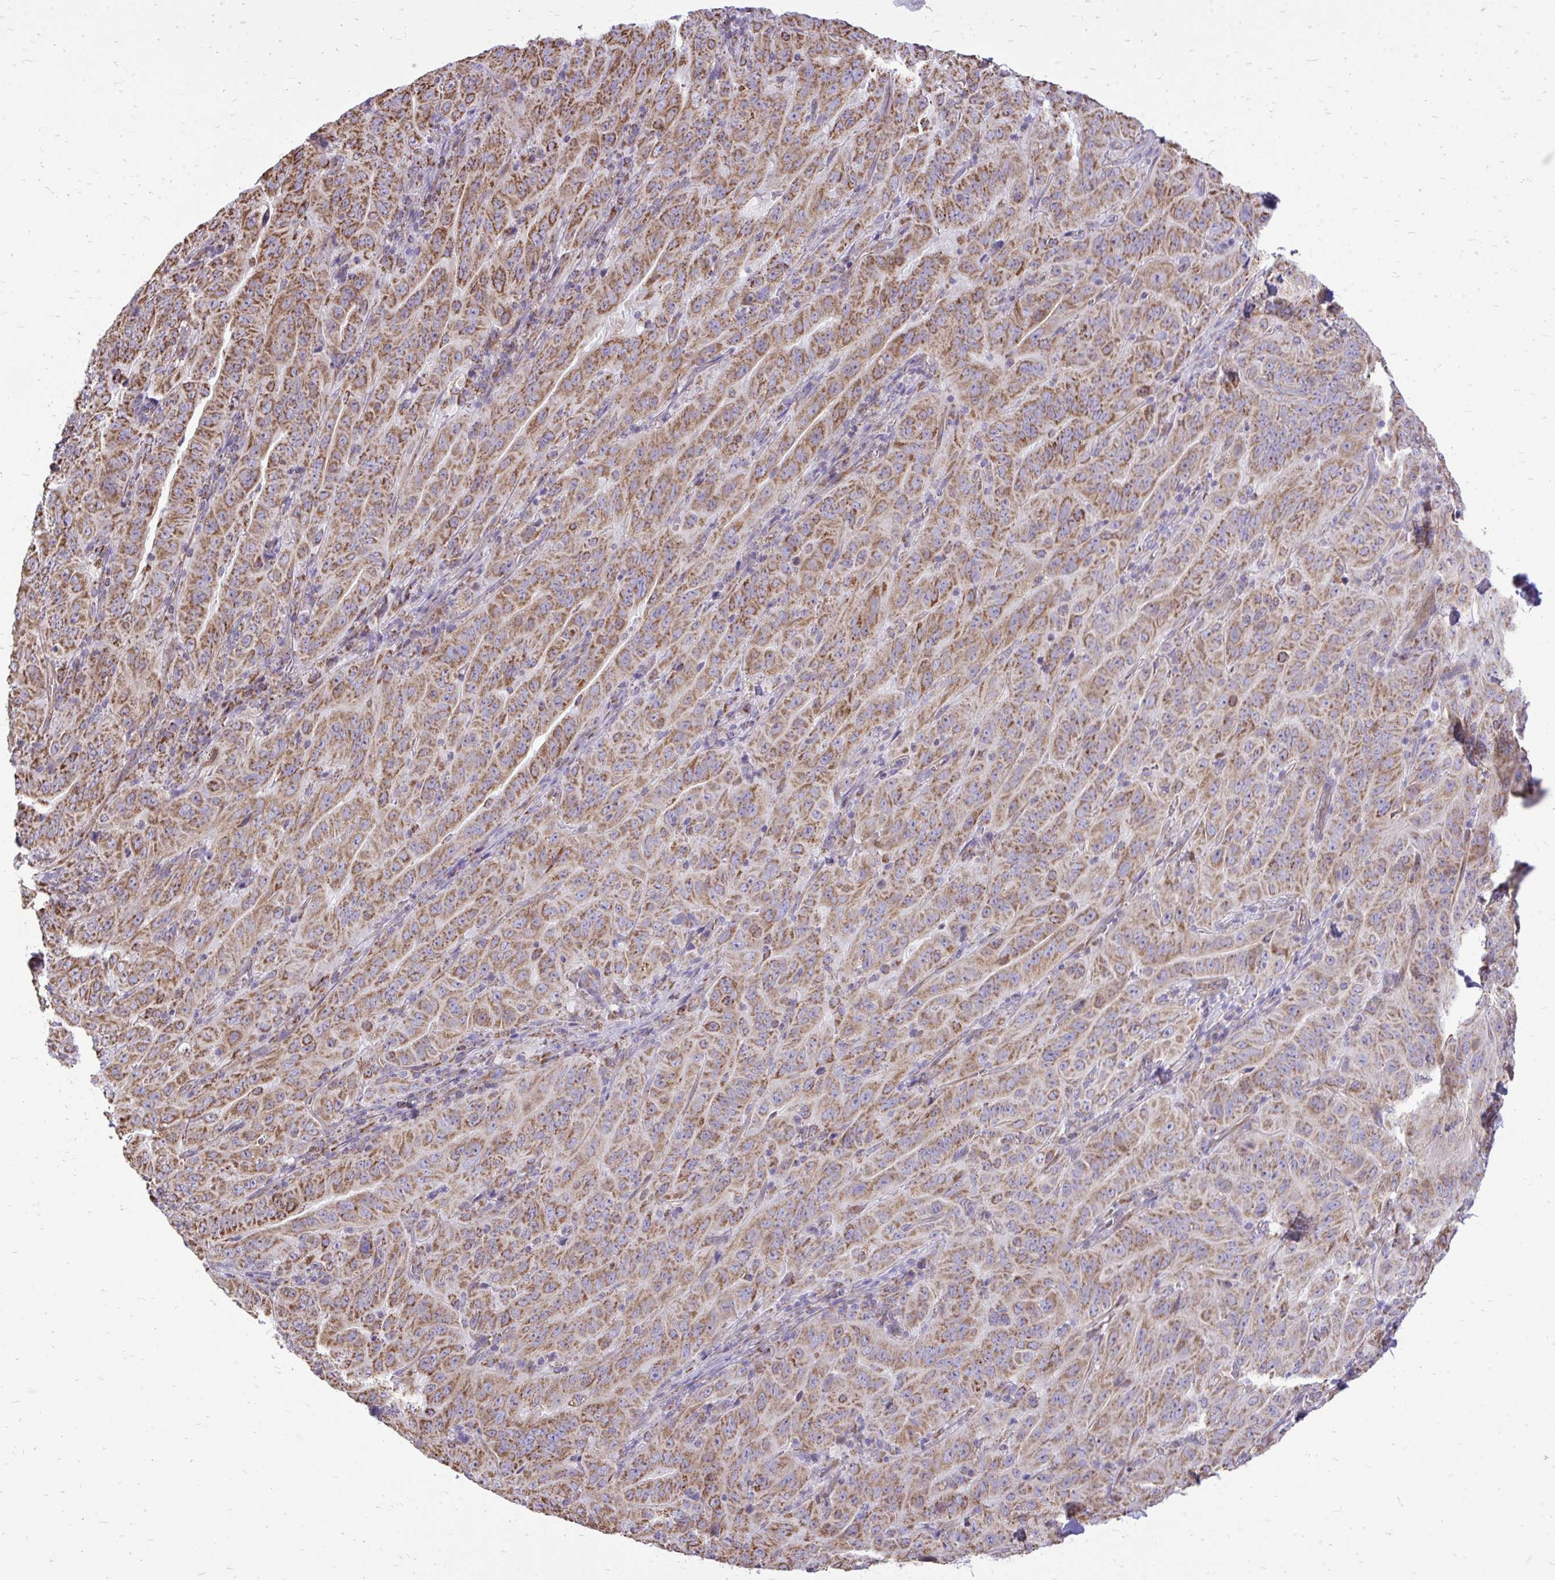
{"staining": {"intensity": "moderate", "quantity": ">75%", "location": "cytoplasmic/membranous"}, "tissue": "pancreatic cancer", "cell_type": "Tumor cells", "image_type": "cancer", "snomed": [{"axis": "morphology", "description": "Adenocarcinoma, NOS"}, {"axis": "topography", "description": "Pancreas"}], "caption": "A brown stain labels moderate cytoplasmic/membranous staining of a protein in human pancreatic adenocarcinoma tumor cells.", "gene": "UBE2C", "patient": {"sex": "male", "age": 63}}